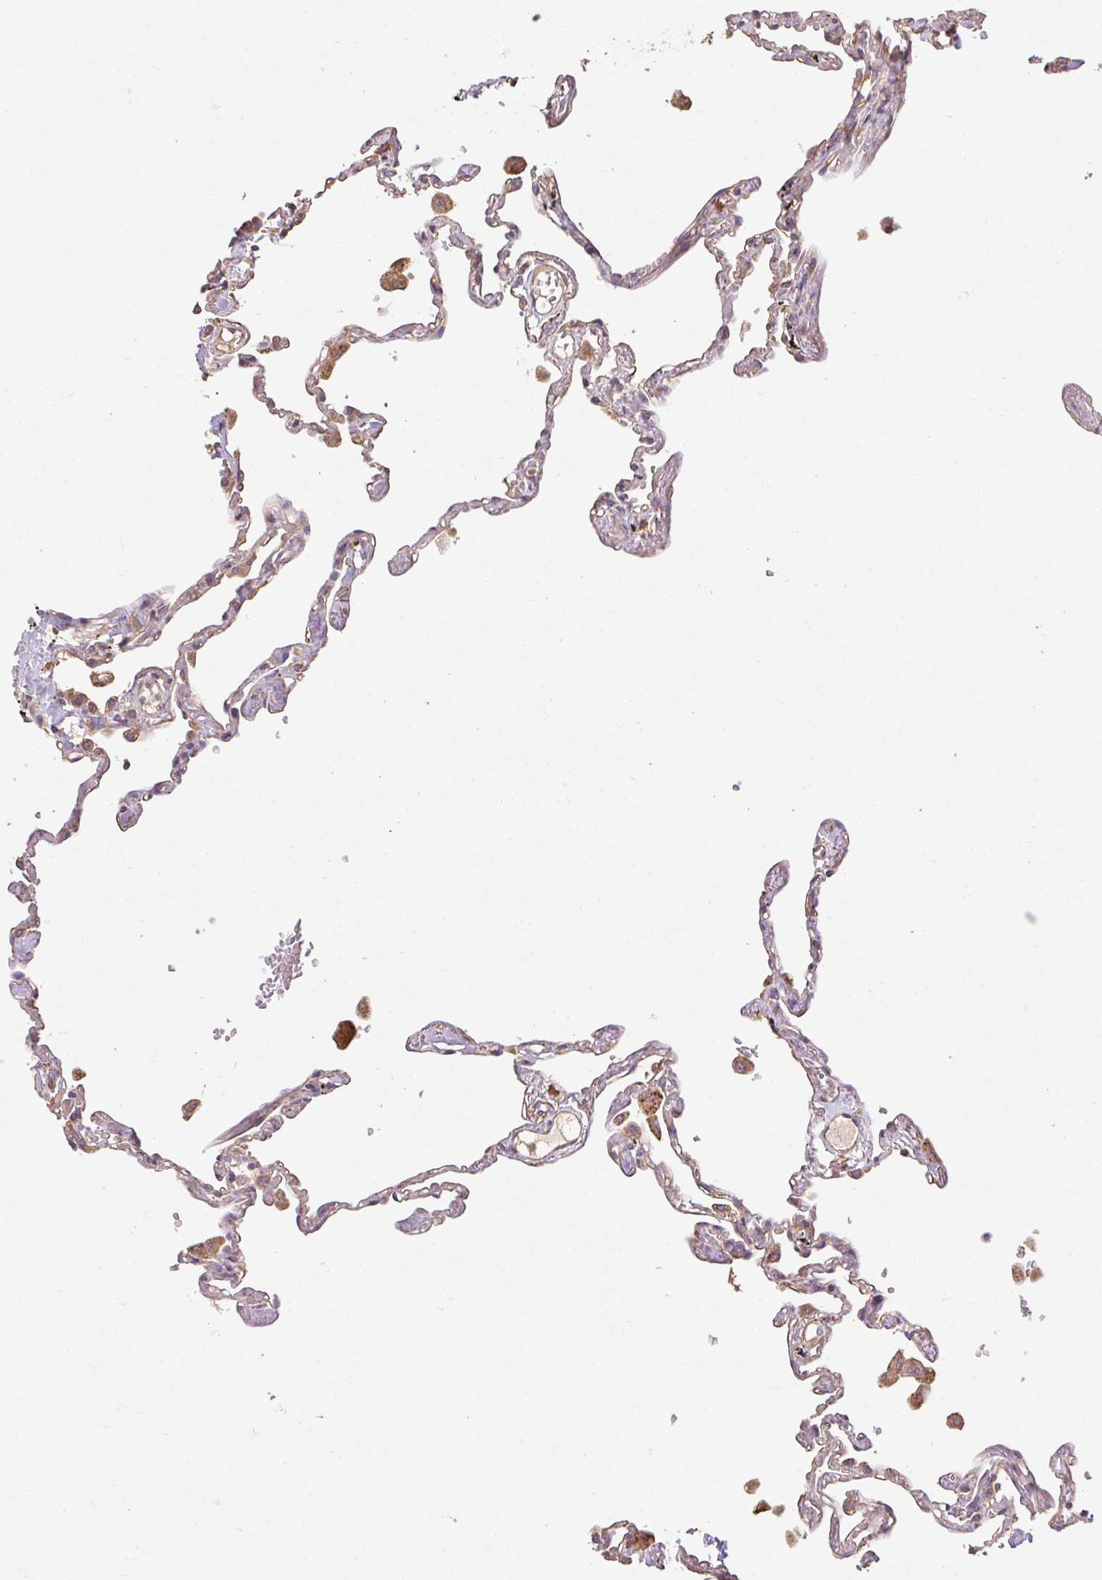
{"staining": {"intensity": "moderate", "quantity": "25%-75%", "location": "cytoplasmic/membranous"}, "tissue": "lung", "cell_type": "Alveolar cells", "image_type": "normal", "snomed": [{"axis": "morphology", "description": "Normal tissue, NOS"}, {"axis": "topography", "description": "Lung"}], "caption": "Immunohistochemistry micrograph of unremarkable lung stained for a protein (brown), which reveals medium levels of moderate cytoplasmic/membranous positivity in approximately 25%-75% of alveolar cells.", "gene": "DESI1", "patient": {"sex": "female", "age": 67}}